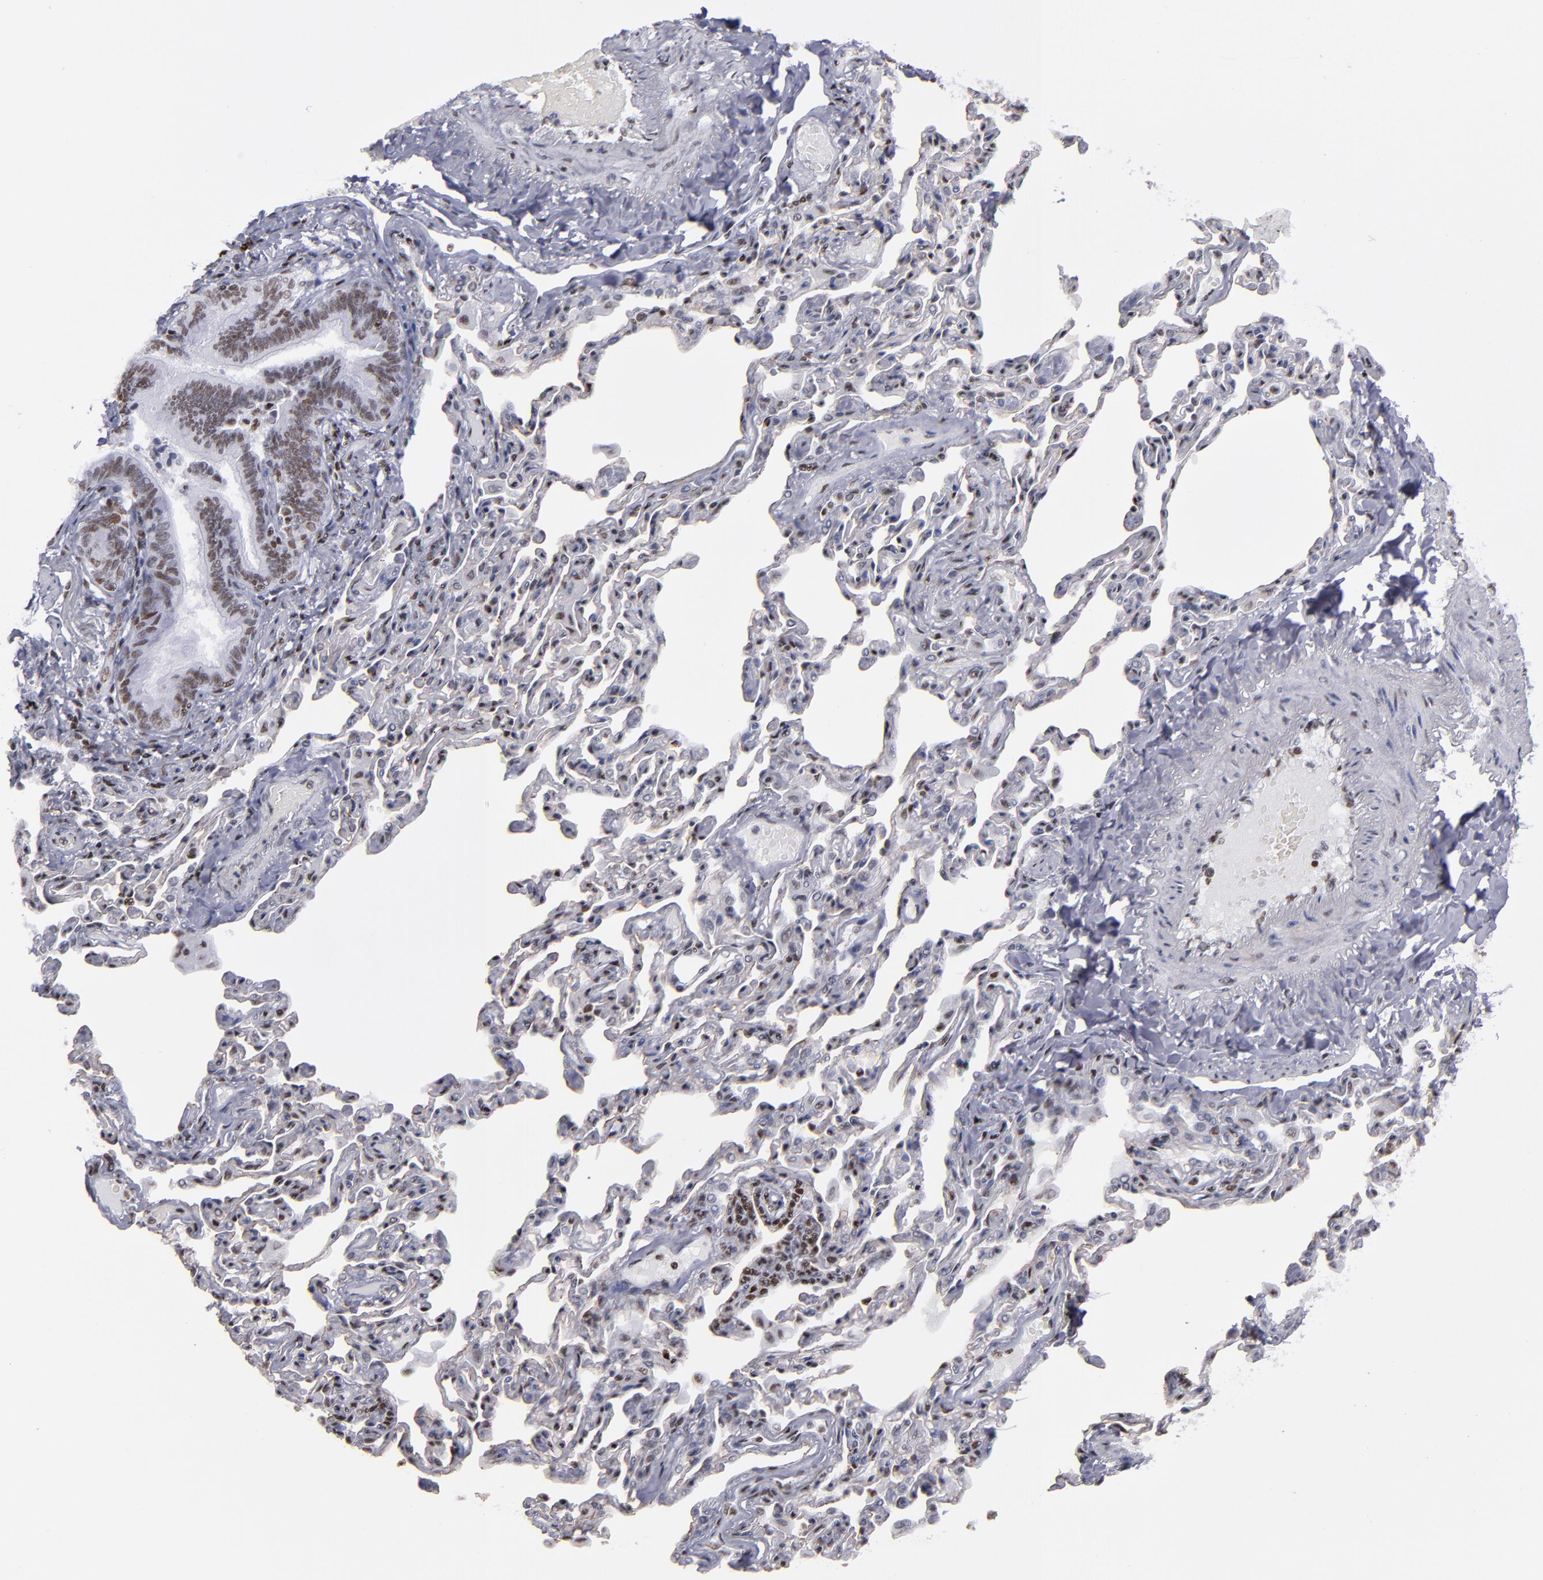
{"staining": {"intensity": "weak", "quantity": ">75%", "location": "nuclear"}, "tissue": "bronchus", "cell_type": "Respiratory epithelial cells", "image_type": "normal", "snomed": [{"axis": "morphology", "description": "Normal tissue, NOS"}, {"axis": "topography", "description": "Lung"}], "caption": "Respiratory epithelial cells display weak nuclear expression in about >75% of cells in benign bronchus. (Stains: DAB in brown, nuclei in blue, Microscopy: brightfield microscopy at high magnification).", "gene": "TERF2", "patient": {"sex": "male", "age": 64}}